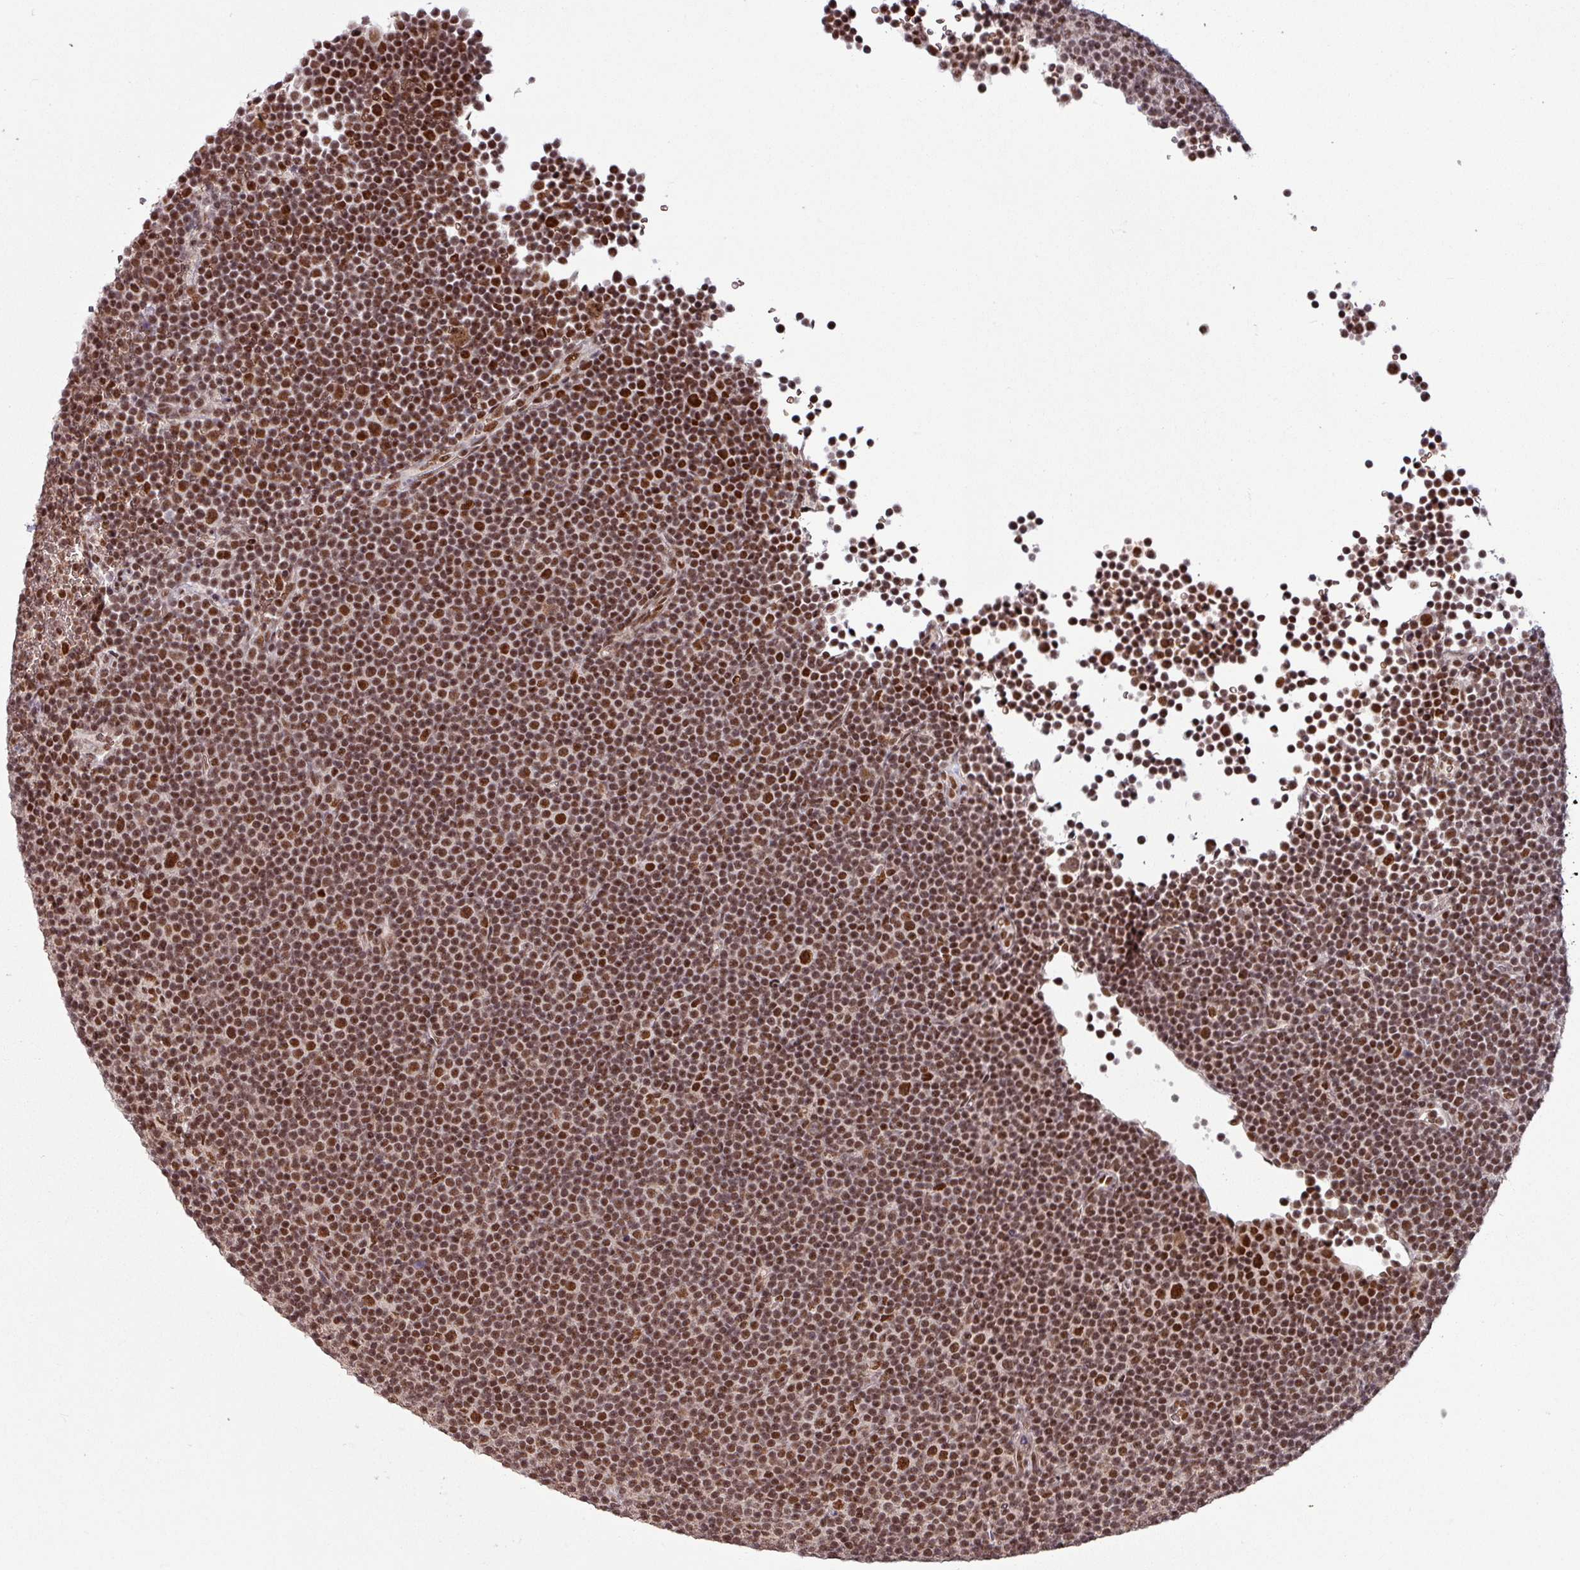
{"staining": {"intensity": "strong", "quantity": ">75%", "location": "nuclear"}, "tissue": "lymphoma", "cell_type": "Tumor cells", "image_type": "cancer", "snomed": [{"axis": "morphology", "description": "Malignant lymphoma, non-Hodgkin's type, Low grade"}, {"axis": "topography", "description": "Lymph node"}], "caption": "Strong nuclear staining for a protein is seen in approximately >75% of tumor cells of lymphoma using immunohistochemistry.", "gene": "PHF23", "patient": {"sex": "female", "age": 67}}